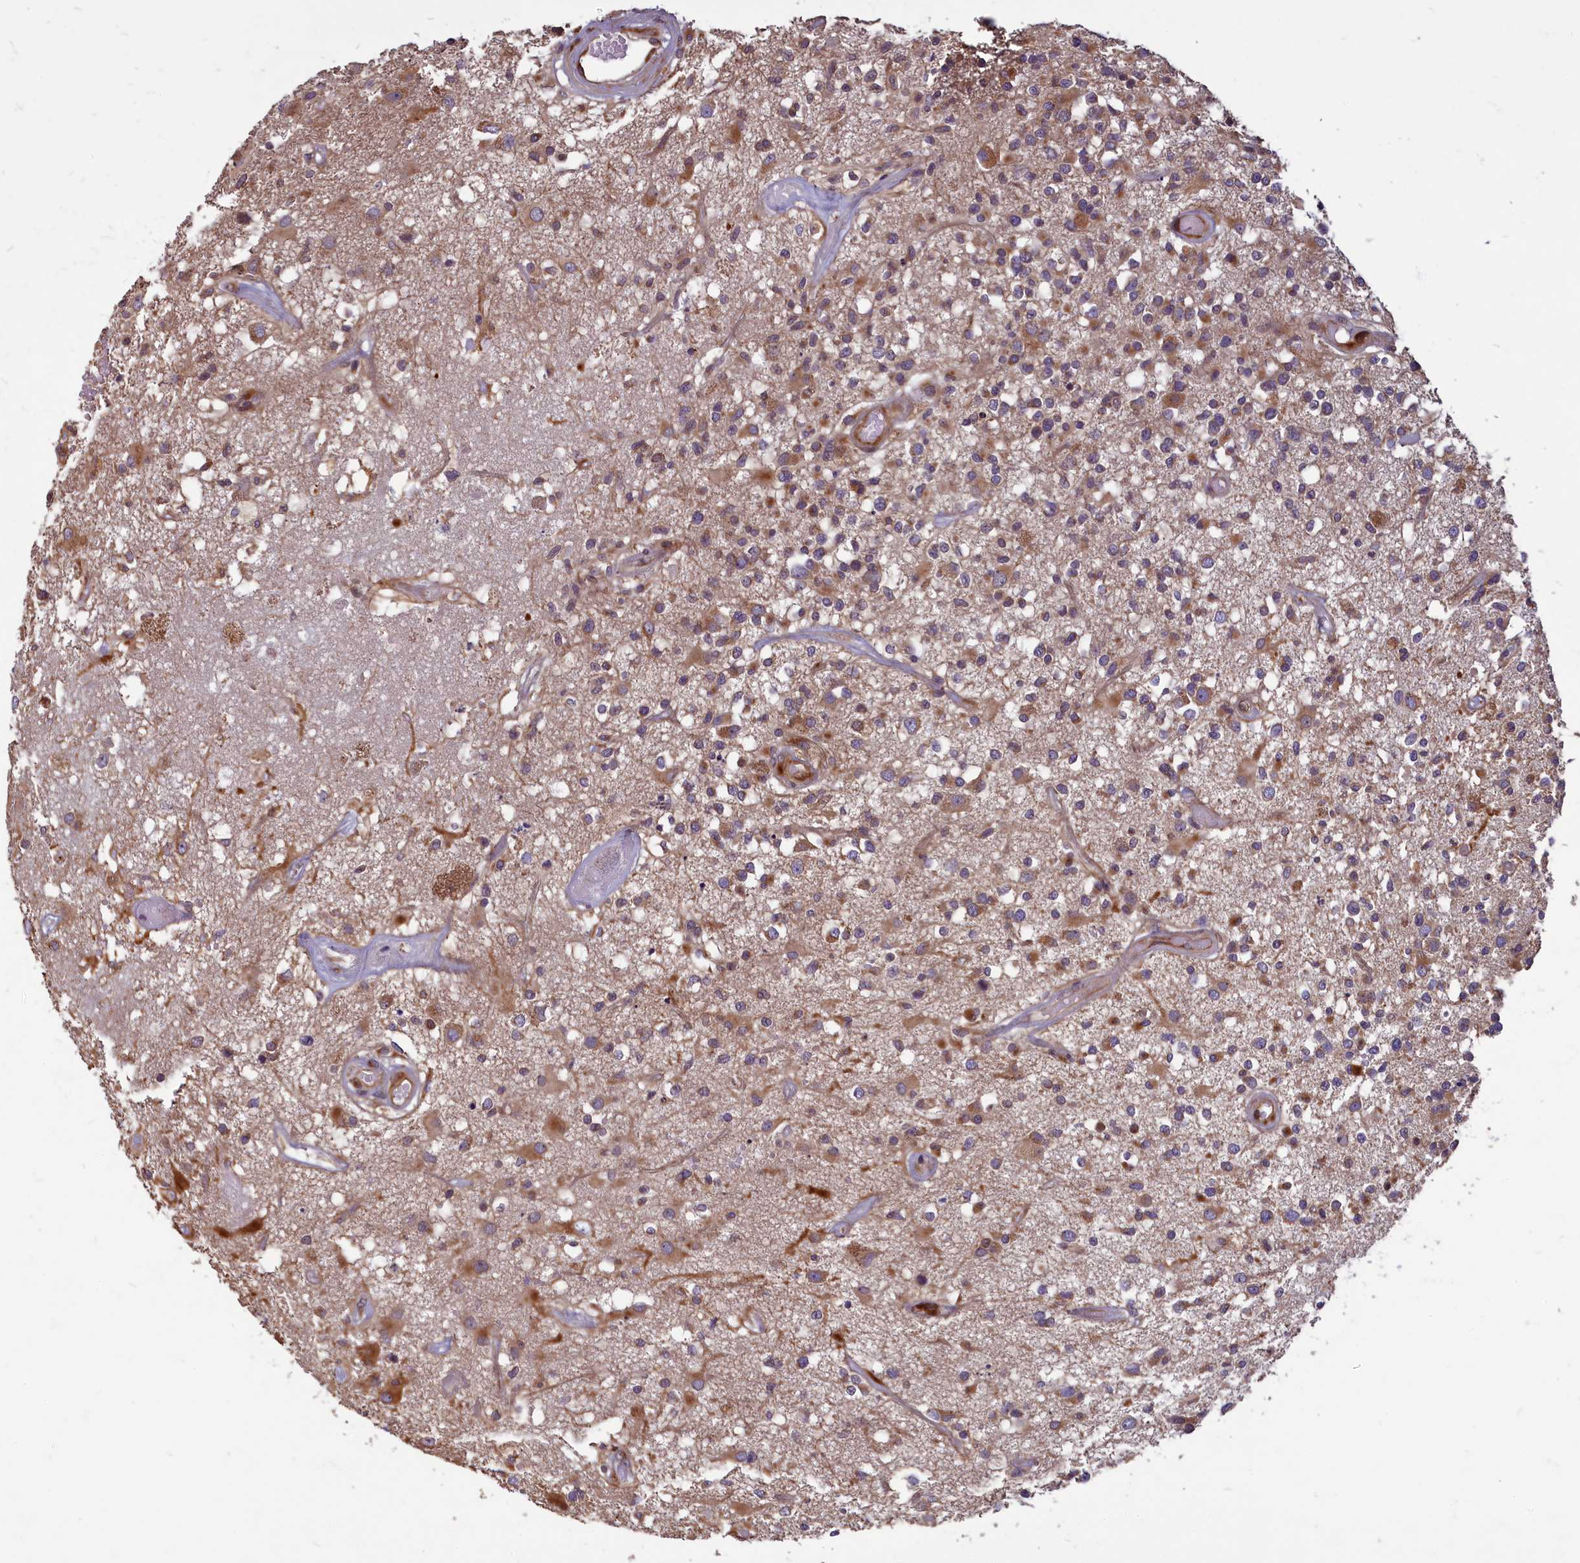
{"staining": {"intensity": "moderate", "quantity": "25%-75%", "location": "cytoplasmic/membranous"}, "tissue": "glioma", "cell_type": "Tumor cells", "image_type": "cancer", "snomed": [{"axis": "morphology", "description": "Glioma, malignant, High grade"}, {"axis": "morphology", "description": "Glioblastoma, NOS"}, {"axis": "topography", "description": "Brain"}], "caption": "Protein staining of glioblastoma tissue shows moderate cytoplasmic/membranous expression in approximately 25%-75% of tumor cells. (Stains: DAB in brown, nuclei in blue, Microscopy: brightfield microscopy at high magnification).", "gene": "MYCBP", "patient": {"sex": "male", "age": 60}}